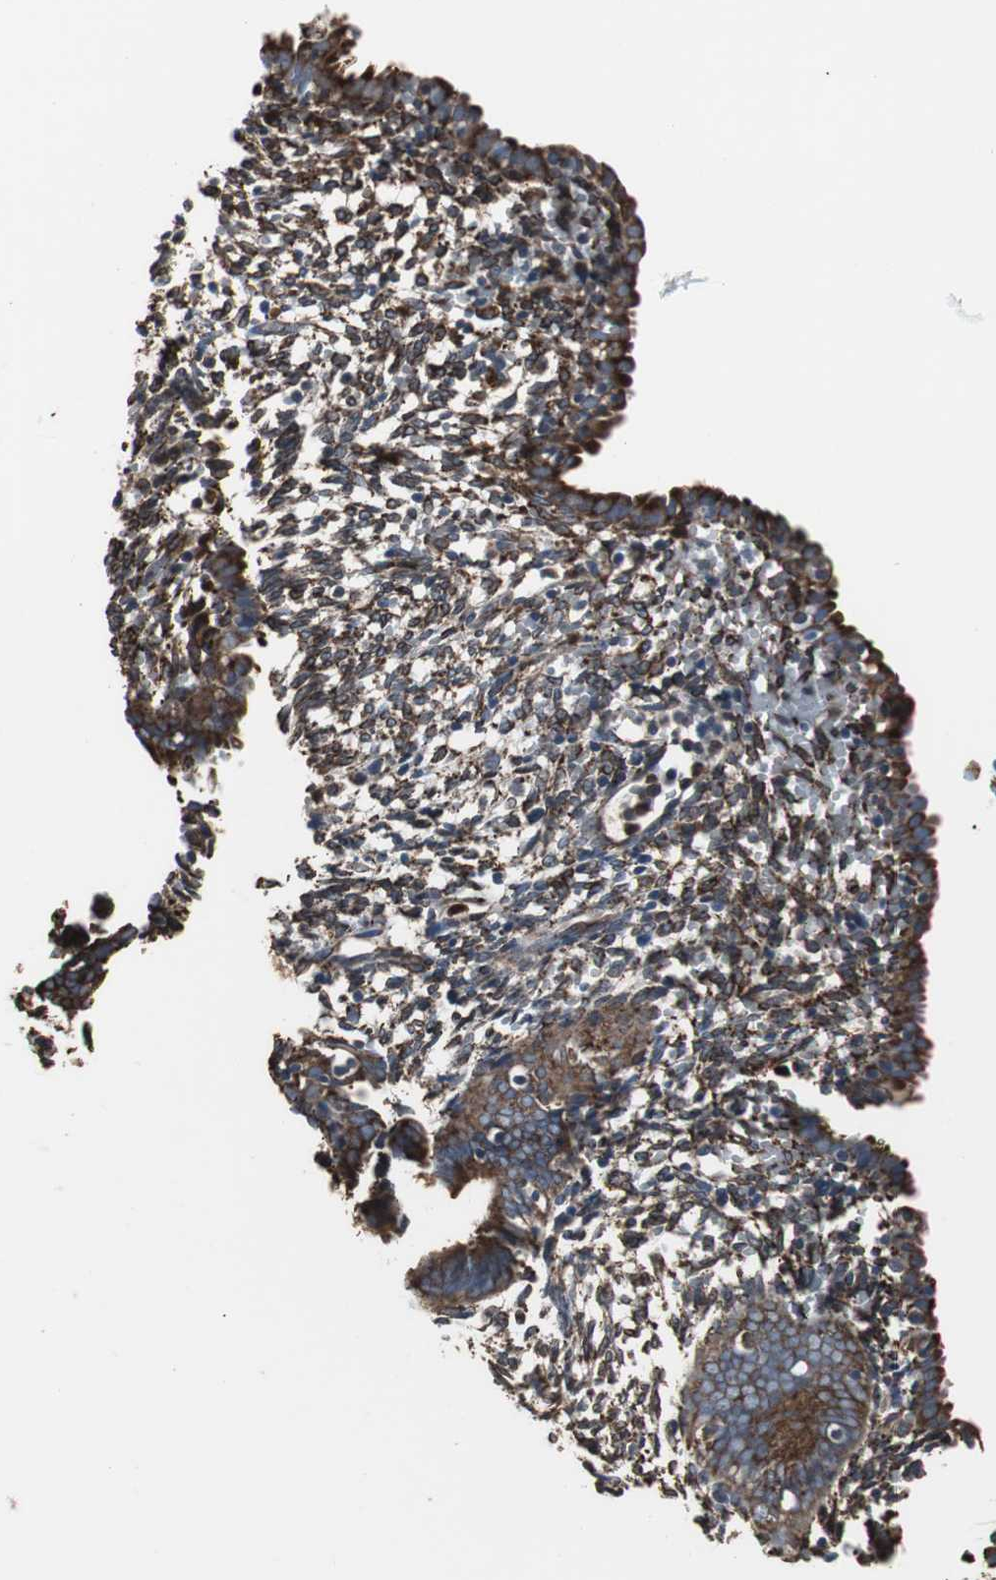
{"staining": {"intensity": "strong", "quantity": ">75%", "location": "cytoplasmic/membranous"}, "tissue": "endometrium", "cell_type": "Cells in endometrial stroma", "image_type": "normal", "snomed": [{"axis": "morphology", "description": "Normal tissue, NOS"}, {"axis": "morphology", "description": "Atrophy, NOS"}, {"axis": "topography", "description": "Uterus"}, {"axis": "topography", "description": "Endometrium"}], "caption": "Immunohistochemistry (IHC) (DAB (3,3'-diaminobenzidine)) staining of benign human endometrium exhibits strong cytoplasmic/membranous protein positivity in about >75% of cells in endometrial stroma. Nuclei are stained in blue.", "gene": "CALU", "patient": {"sex": "female", "age": 68}}